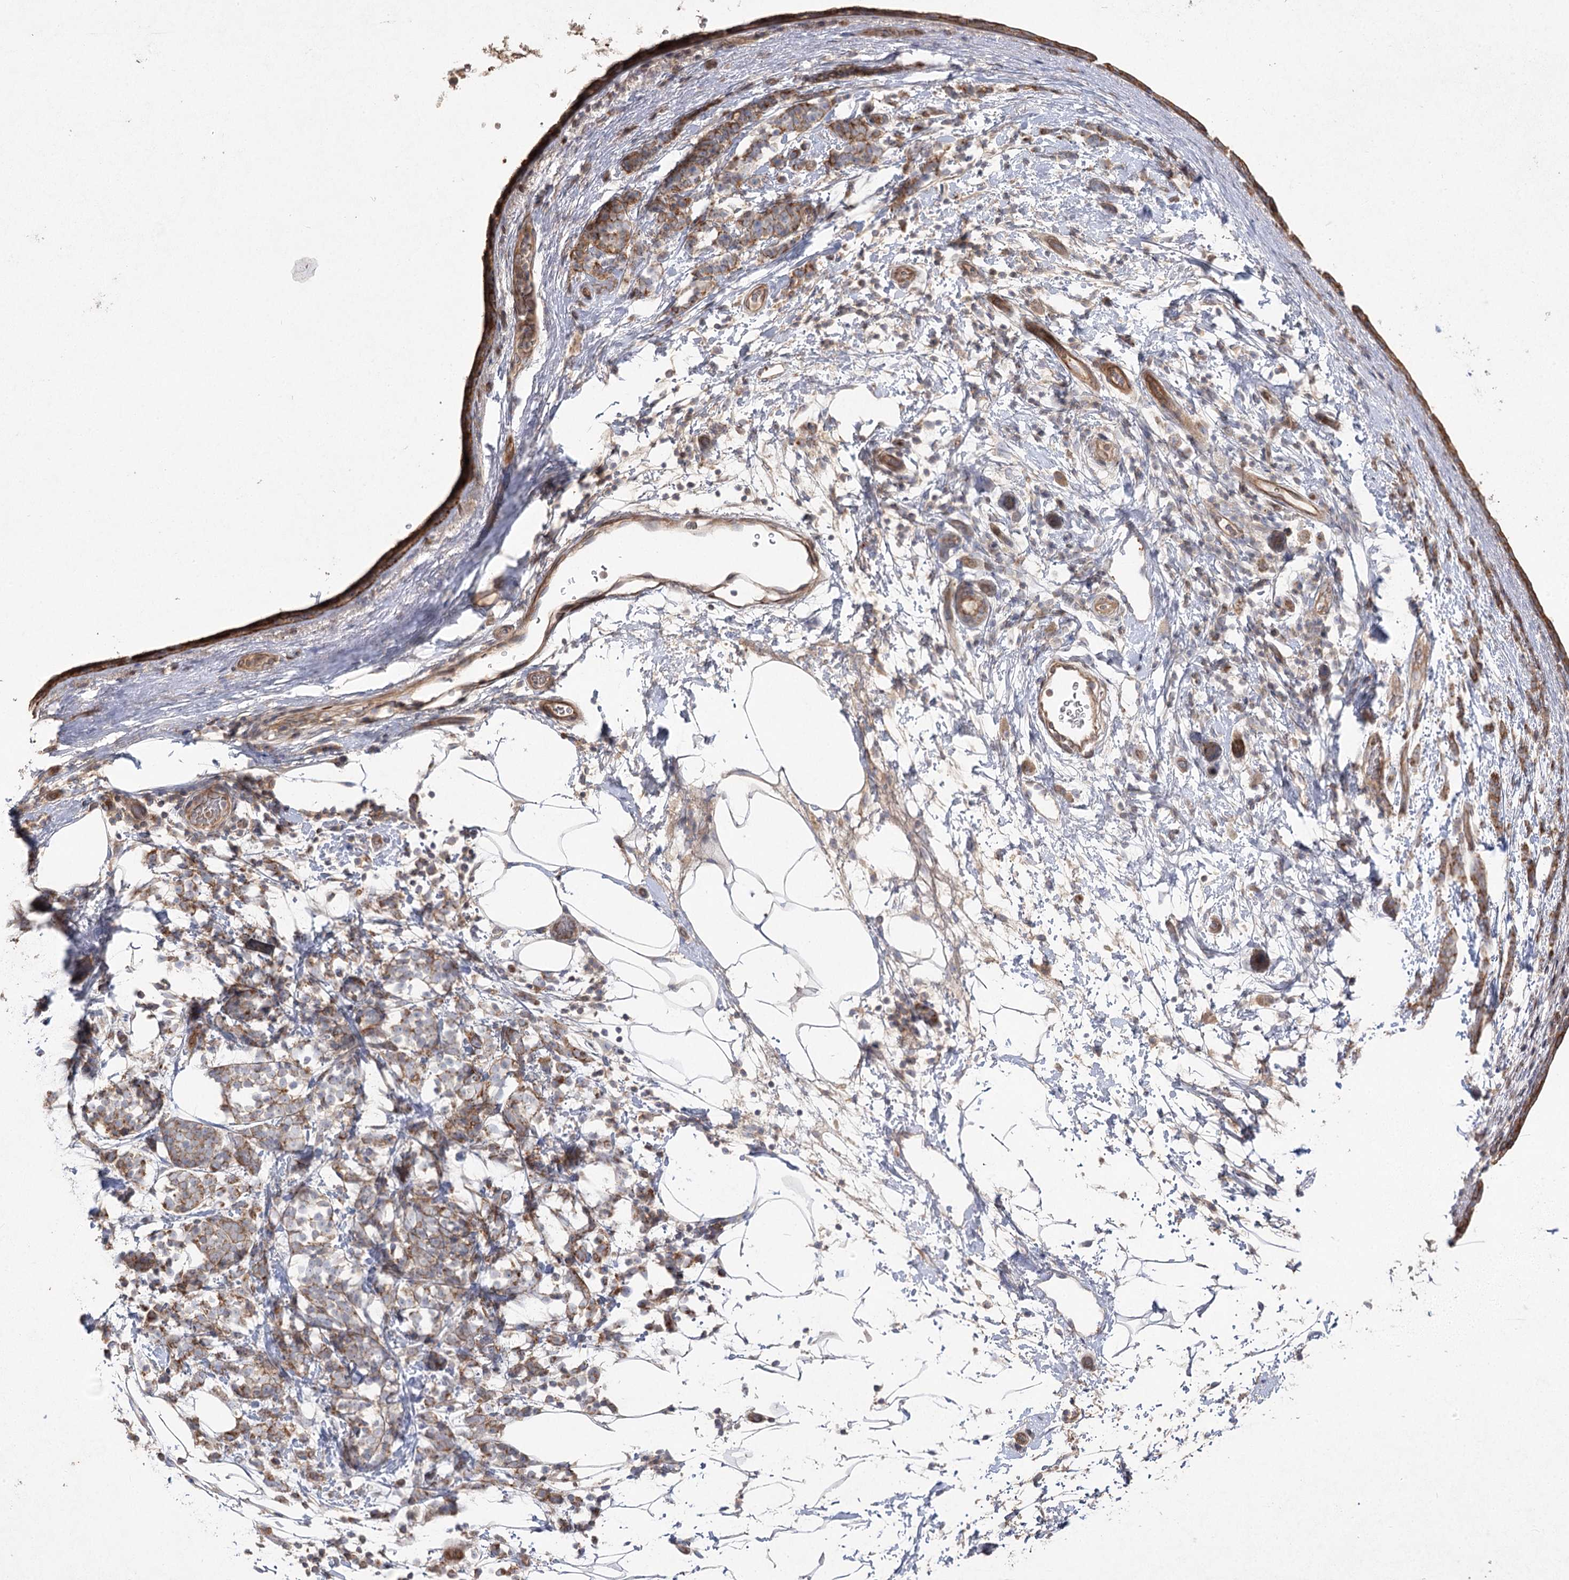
{"staining": {"intensity": "moderate", "quantity": ">75%", "location": "cytoplasmic/membranous"}, "tissue": "breast cancer", "cell_type": "Tumor cells", "image_type": "cancer", "snomed": [{"axis": "morphology", "description": "Lobular carcinoma"}, {"axis": "topography", "description": "Breast"}], "caption": "This micrograph exhibits IHC staining of breast lobular carcinoma, with medium moderate cytoplasmic/membranous staining in approximately >75% of tumor cells.", "gene": "KIAA0825", "patient": {"sex": "female", "age": 58}}